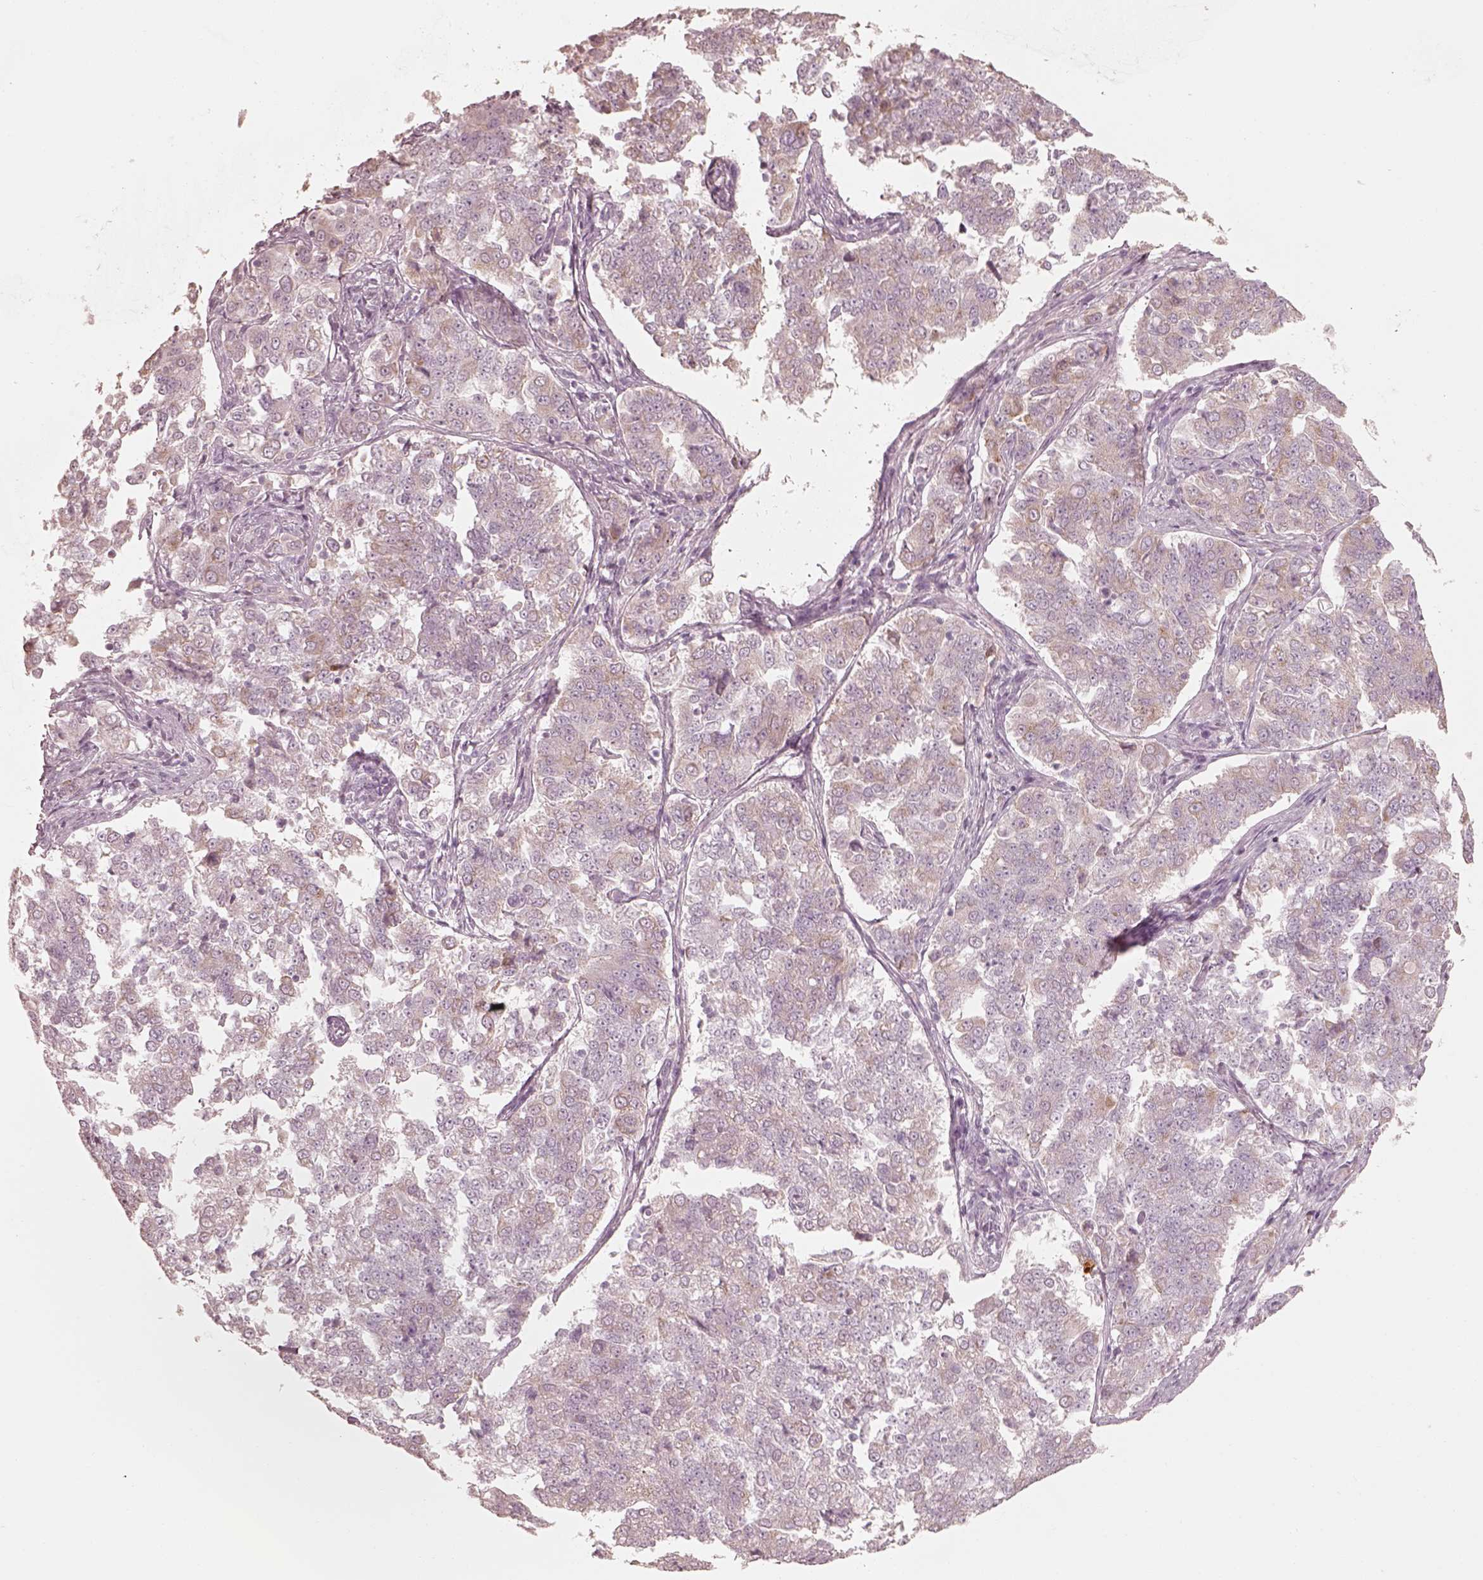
{"staining": {"intensity": "weak", "quantity": "<25%", "location": "cytoplasmic/membranous"}, "tissue": "endometrial cancer", "cell_type": "Tumor cells", "image_type": "cancer", "snomed": [{"axis": "morphology", "description": "Adenocarcinoma, NOS"}, {"axis": "topography", "description": "Endometrium"}], "caption": "Adenocarcinoma (endometrial) was stained to show a protein in brown. There is no significant expression in tumor cells. (DAB (3,3'-diaminobenzidine) IHC with hematoxylin counter stain).", "gene": "RAB3C", "patient": {"sex": "female", "age": 43}}